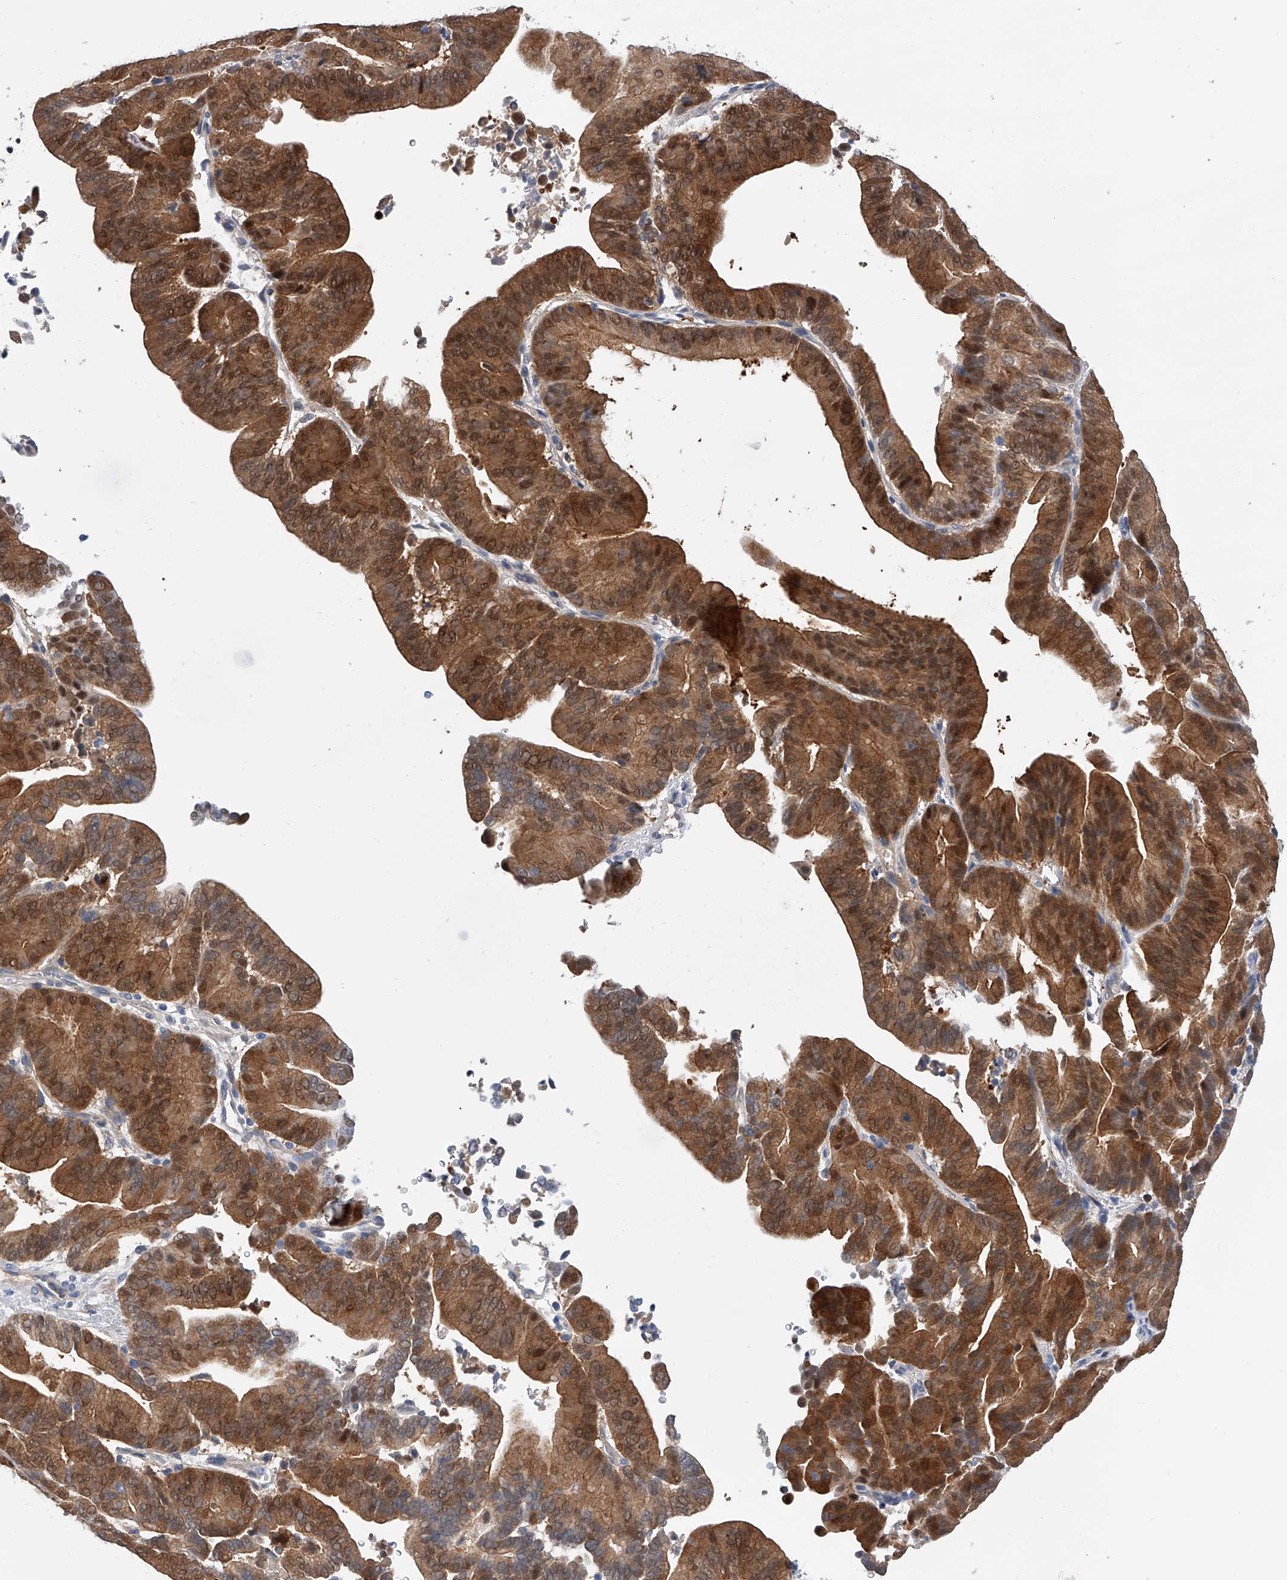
{"staining": {"intensity": "strong", "quantity": ">75%", "location": "cytoplasmic/membranous,nuclear"}, "tissue": "liver cancer", "cell_type": "Tumor cells", "image_type": "cancer", "snomed": [{"axis": "morphology", "description": "Cholangiocarcinoma"}, {"axis": "topography", "description": "Liver"}], "caption": "DAB immunohistochemical staining of human liver cancer (cholangiocarcinoma) displays strong cytoplasmic/membranous and nuclear protein expression in about >75% of tumor cells.", "gene": "PGM3", "patient": {"sex": "female", "age": 75}}